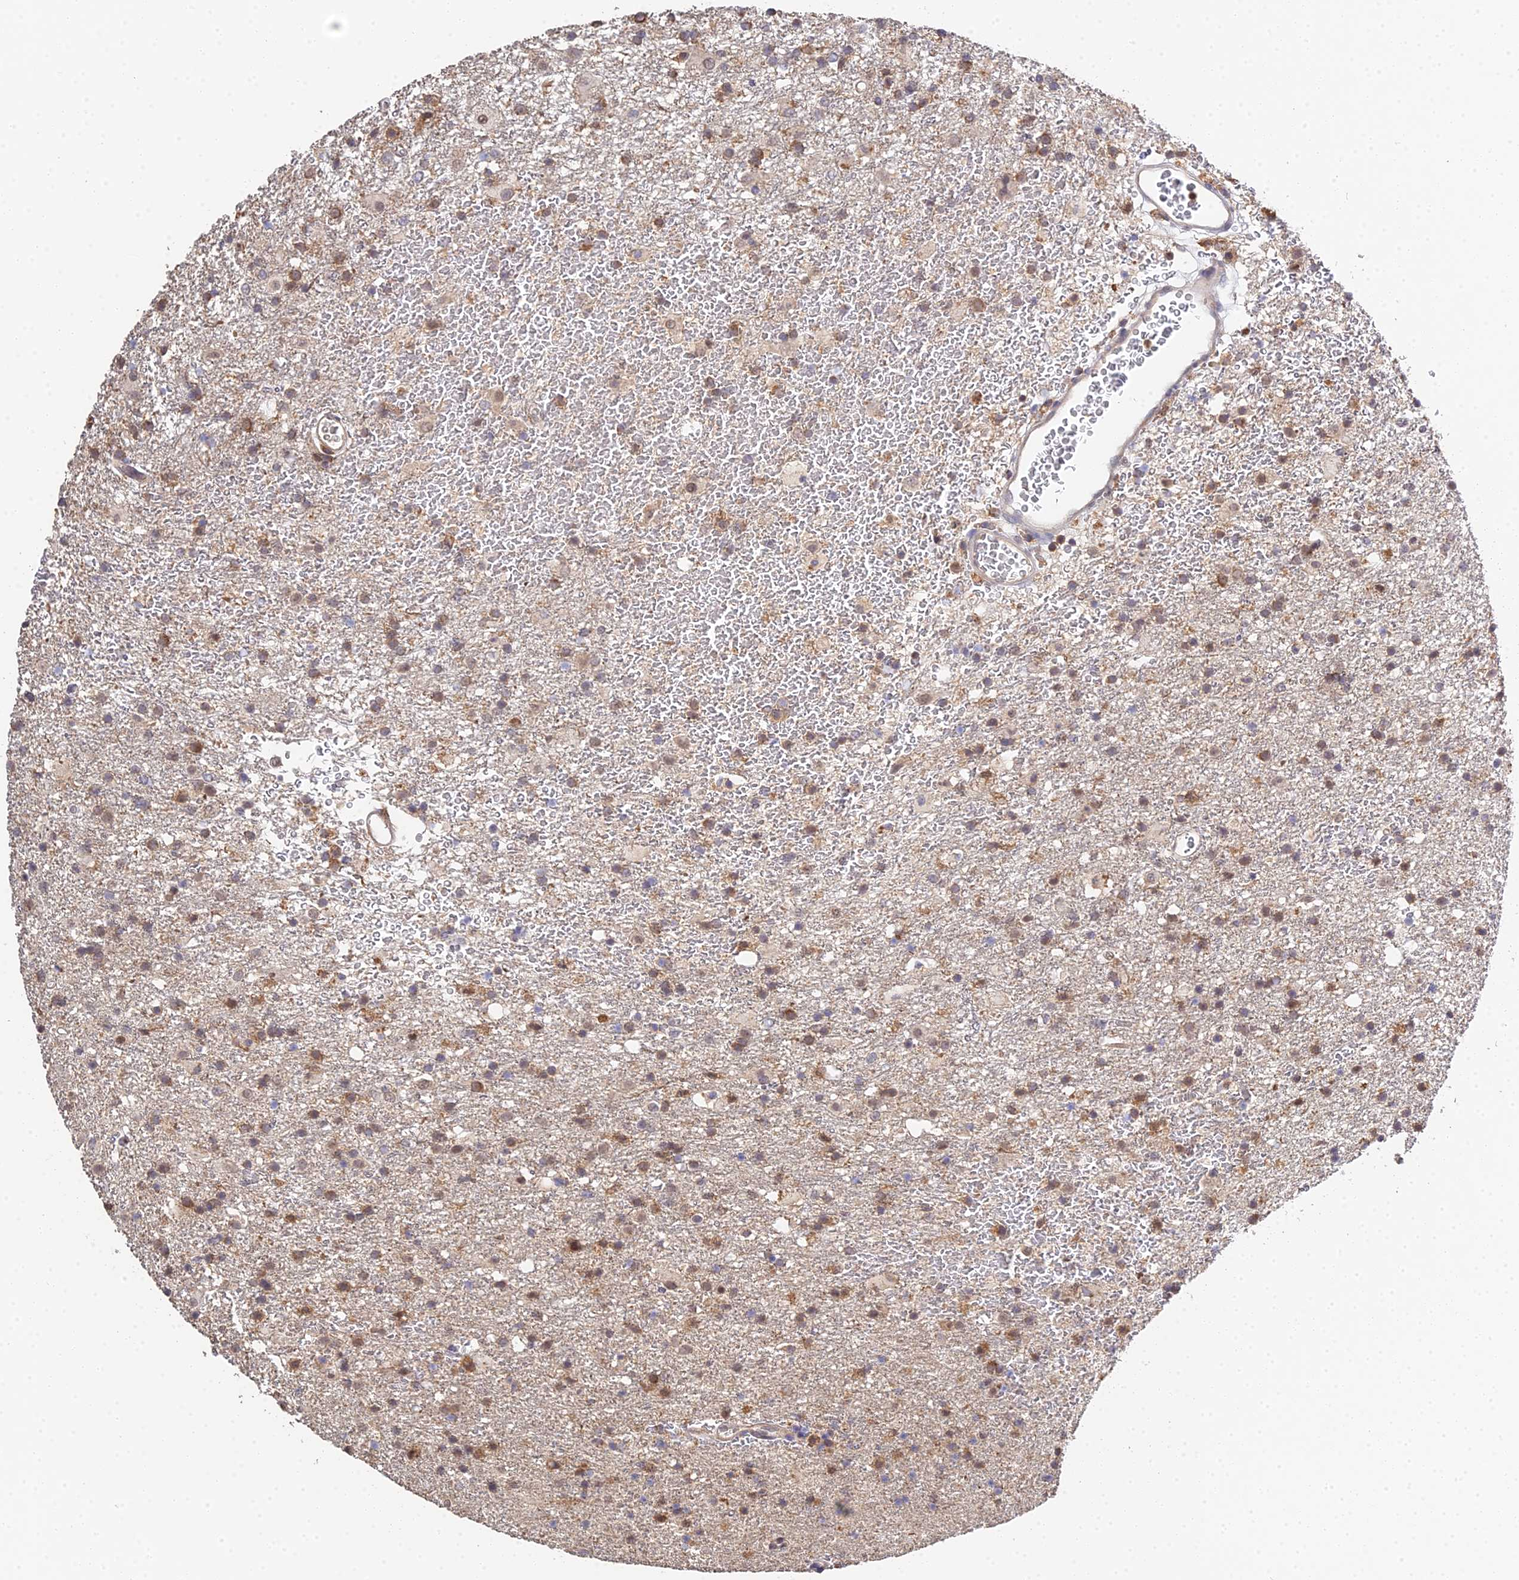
{"staining": {"intensity": "moderate", "quantity": "25%-75%", "location": "cytoplasmic/membranous"}, "tissue": "glioma", "cell_type": "Tumor cells", "image_type": "cancer", "snomed": [{"axis": "morphology", "description": "Glioma, malignant, Low grade"}, {"axis": "topography", "description": "Brain"}], "caption": "The immunohistochemical stain shows moderate cytoplasmic/membranous positivity in tumor cells of malignant low-grade glioma tissue.", "gene": "TPRX1", "patient": {"sex": "male", "age": 65}}